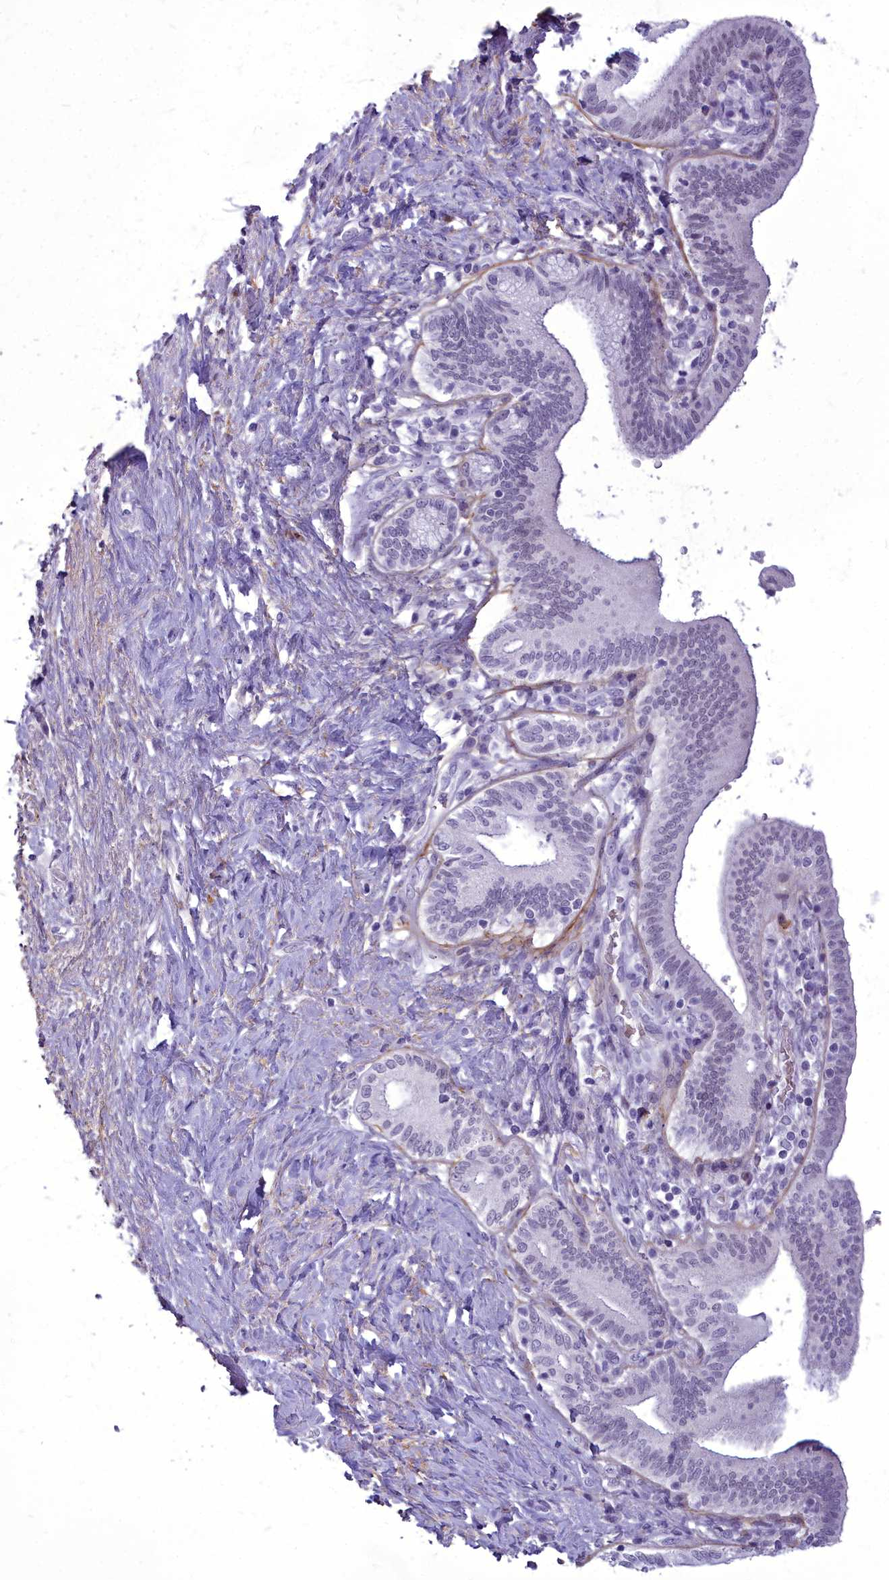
{"staining": {"intensity": "negative", "quantity": "none", "location": "none"}, "tissue": "pancreatic cancer", "cell_type": "Tumor cells", "image_type": "cancer", "snomed": [{"axis": "morphology", "description": "Adenocarcinoma, NOS"}, {"axis": "topography", "description": "Pancreas"}], "caption": "Immunohistochemistry (IHC) histopathology image of human pancreatic cancer stained for a protein (brown), which reveals no positivity in tumor cells.", "gene": "OSTN", "patient": {"sex": "female", "age": 73}}